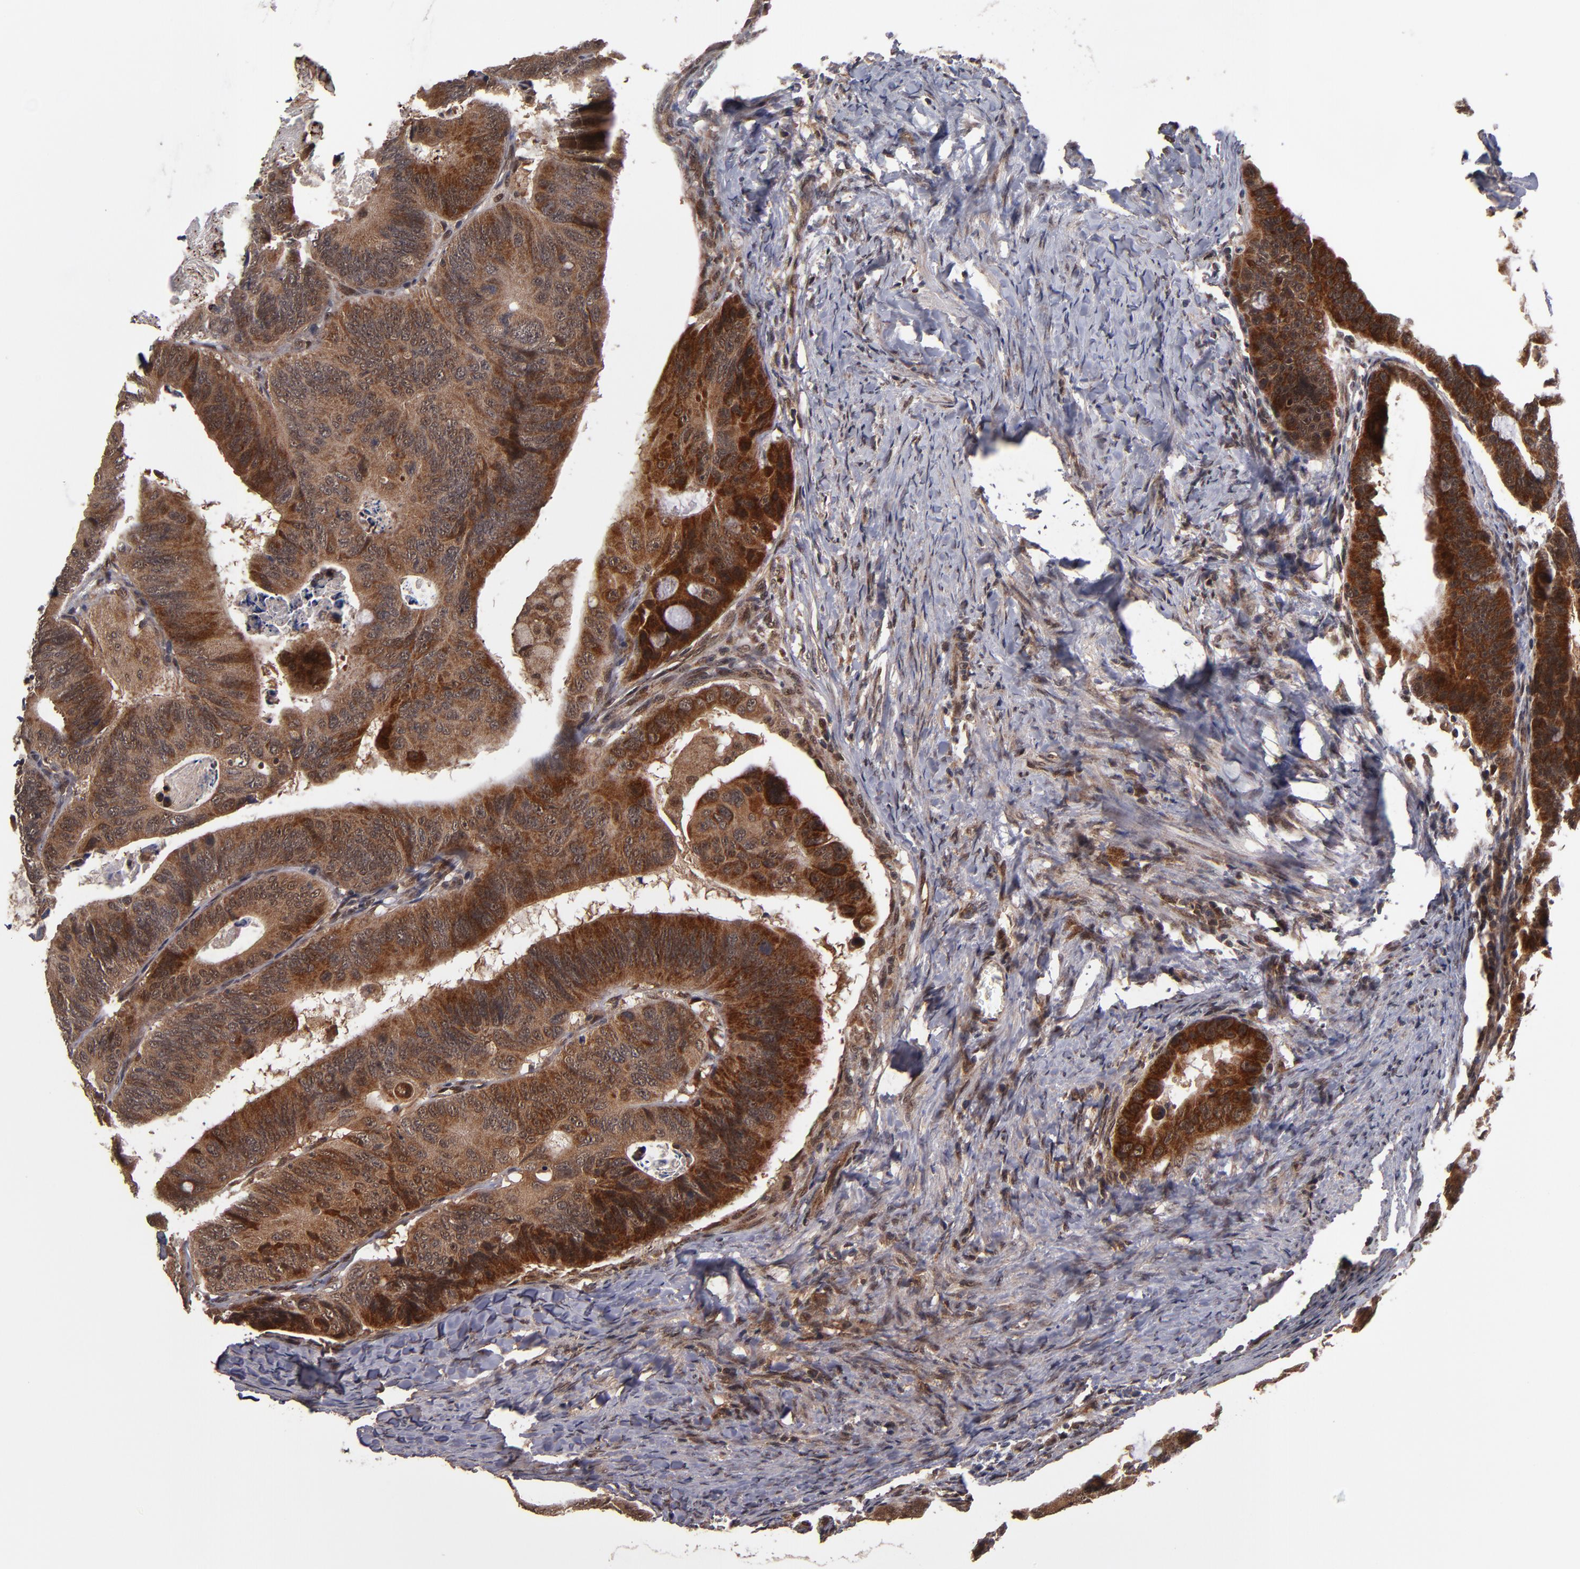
{"staining": {"intensity": "strong", "quantity": ">75%", "location": "cytoplasmic/membranous,nuclear"}, "tissue": "colorectal cancer", "cell_type": "Tumor cells", "image_type": "cancer", "snomed": [{"axis": "morphology", "description": "Adenocarcinoma, NOS"}, {"axis": "topography", "description": "Colon"}], "caption": "Colorectal adenocarcinoma tissue shows strong cytoplasmic/membranous and nuclear staining in about >75% of tumor cells (IHC, brightfield microscopy, high magnification).", "gene": "CUL5", "patient": {"sex": "female", "age": 55}}